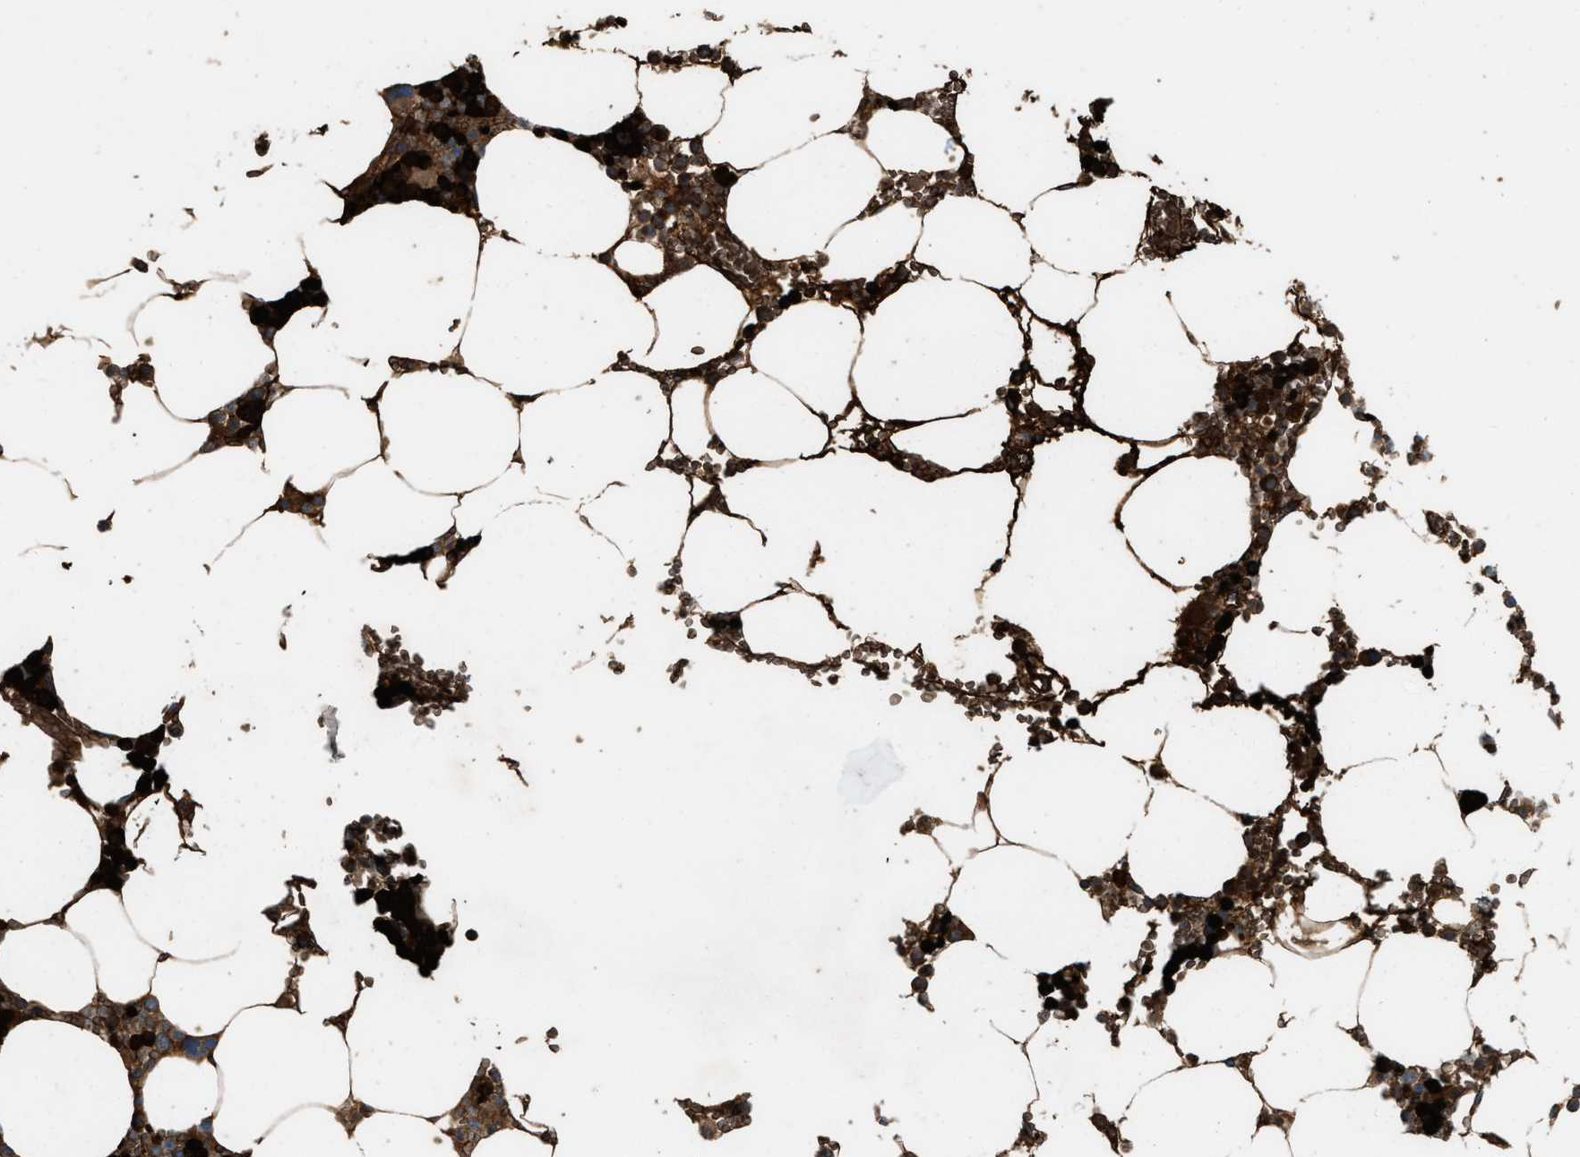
{"staining": {"intensity": "moderate", "quantity": "25%-75%", "location": "cytoplasmic/membranous"}, "tissue": "bone marrow", "cell_type": "Hematopoietic cells", "image_type": "normal", "snomed": [{"axis": "morphology", "description": "Normal tissue, NOS"}, {"axis": "topography", "description": "Bone marrow"}], "caption": "A medium amount of moderate cytoplasmic/membranous staining is present in approximately 25%-75% of hematopoietic cells in normal bone marrow.", "gene": "ERC1", "patient": {"sex": "male", "age": 70}}